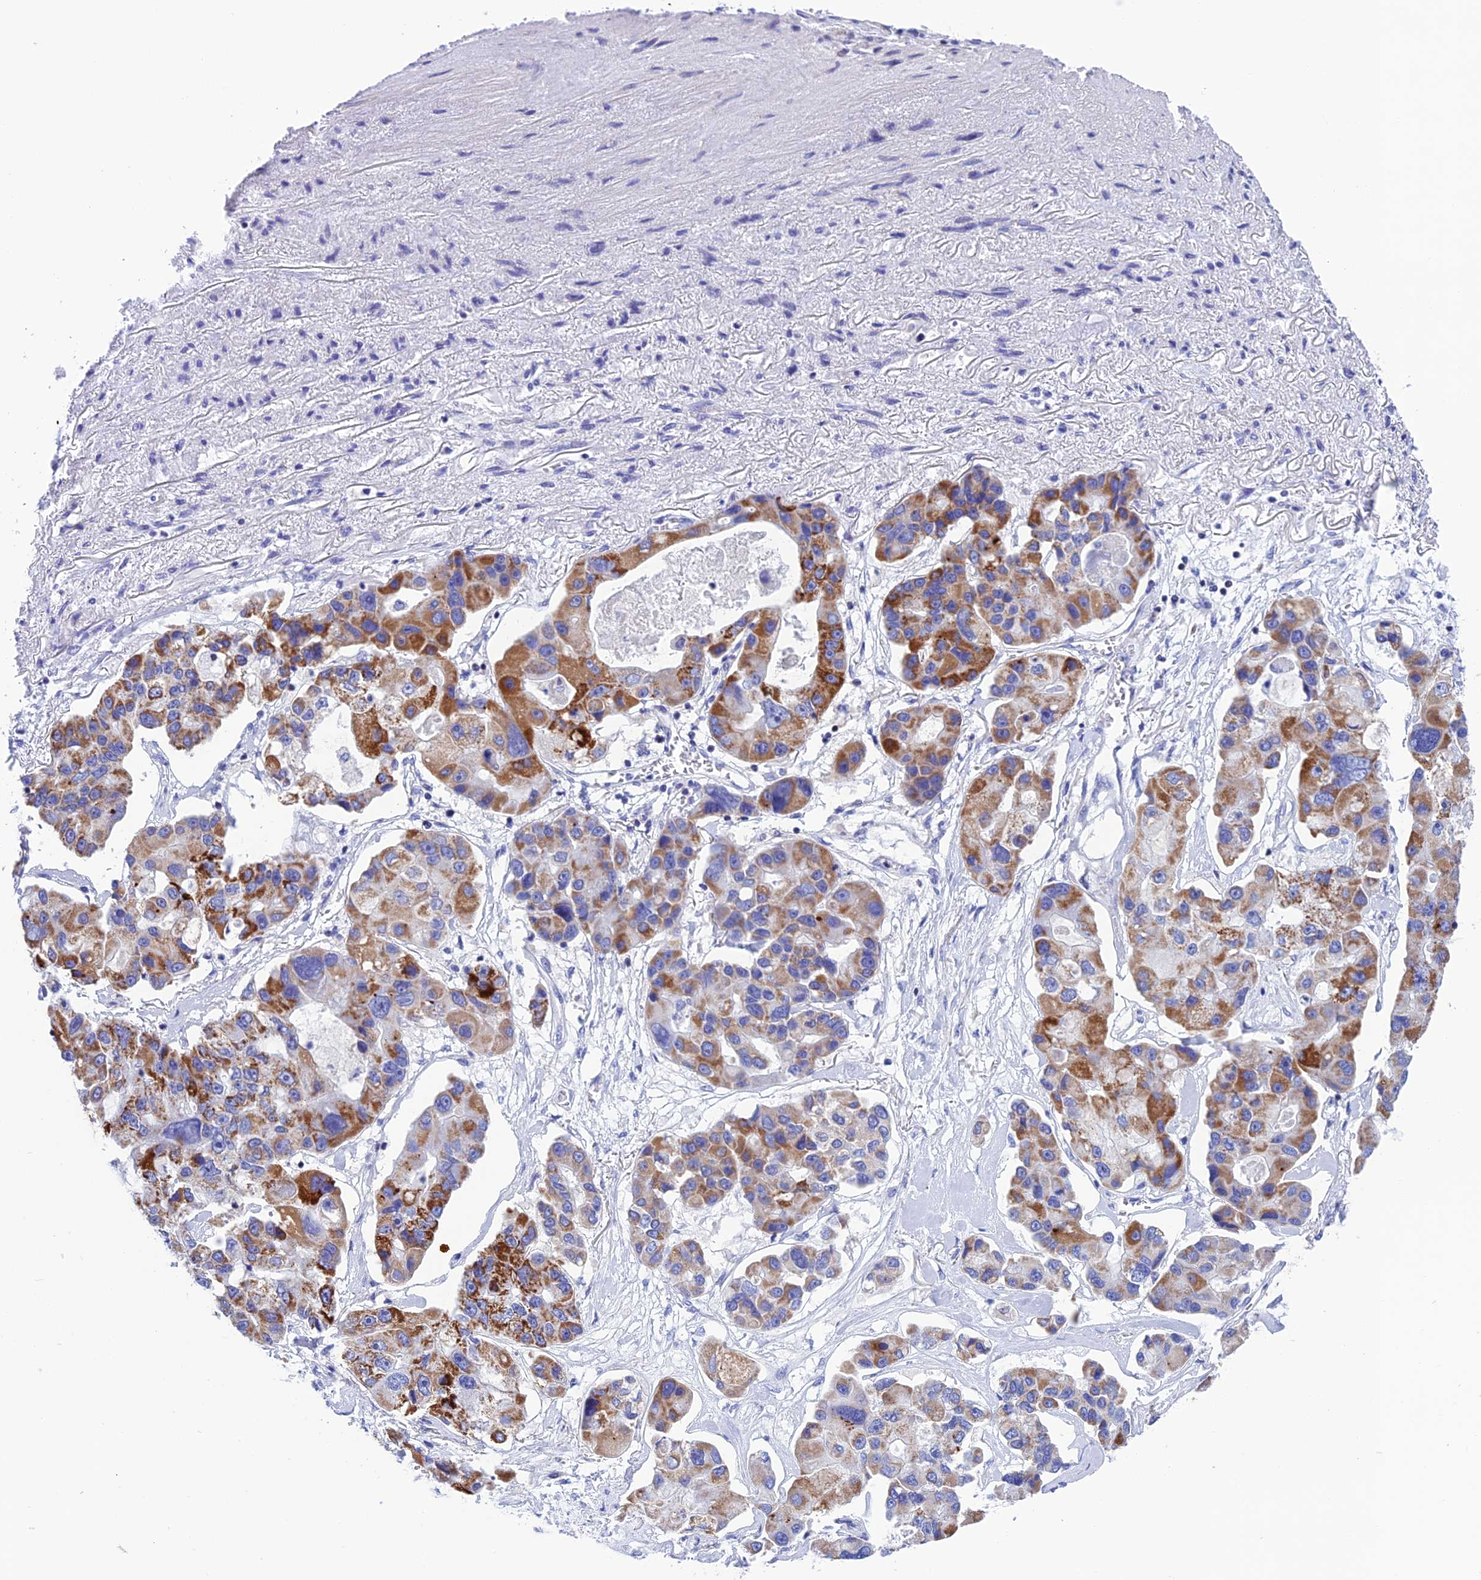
{"staining": {"intensity": "strong", "quantity": "25%-75%", "location": "cytoplasmic/membranous"}, "tissue": "lung cancer", "cell_type": "Tumor cells", "image_type": "cancer", "snomed": [{"axis": "morphology", "description": "Adenocarcinoma, NOS"}, {"axis": "topography", "description": "Lung"}], "caption": "Brown immunohistochemical staining in human adenocarcinoma (lung) demonstrates strong cytoplasmic/membranous expression in approximately 25%-75% of tumor cells. The staining was performed using DAB (3,3'-diaminobenzidine), with brown indicating positive protein expression. Nuclei are stained blue with hematoxylin.", "gene": "NXPE4", "patient": {"sex": "female", "age": 54}}